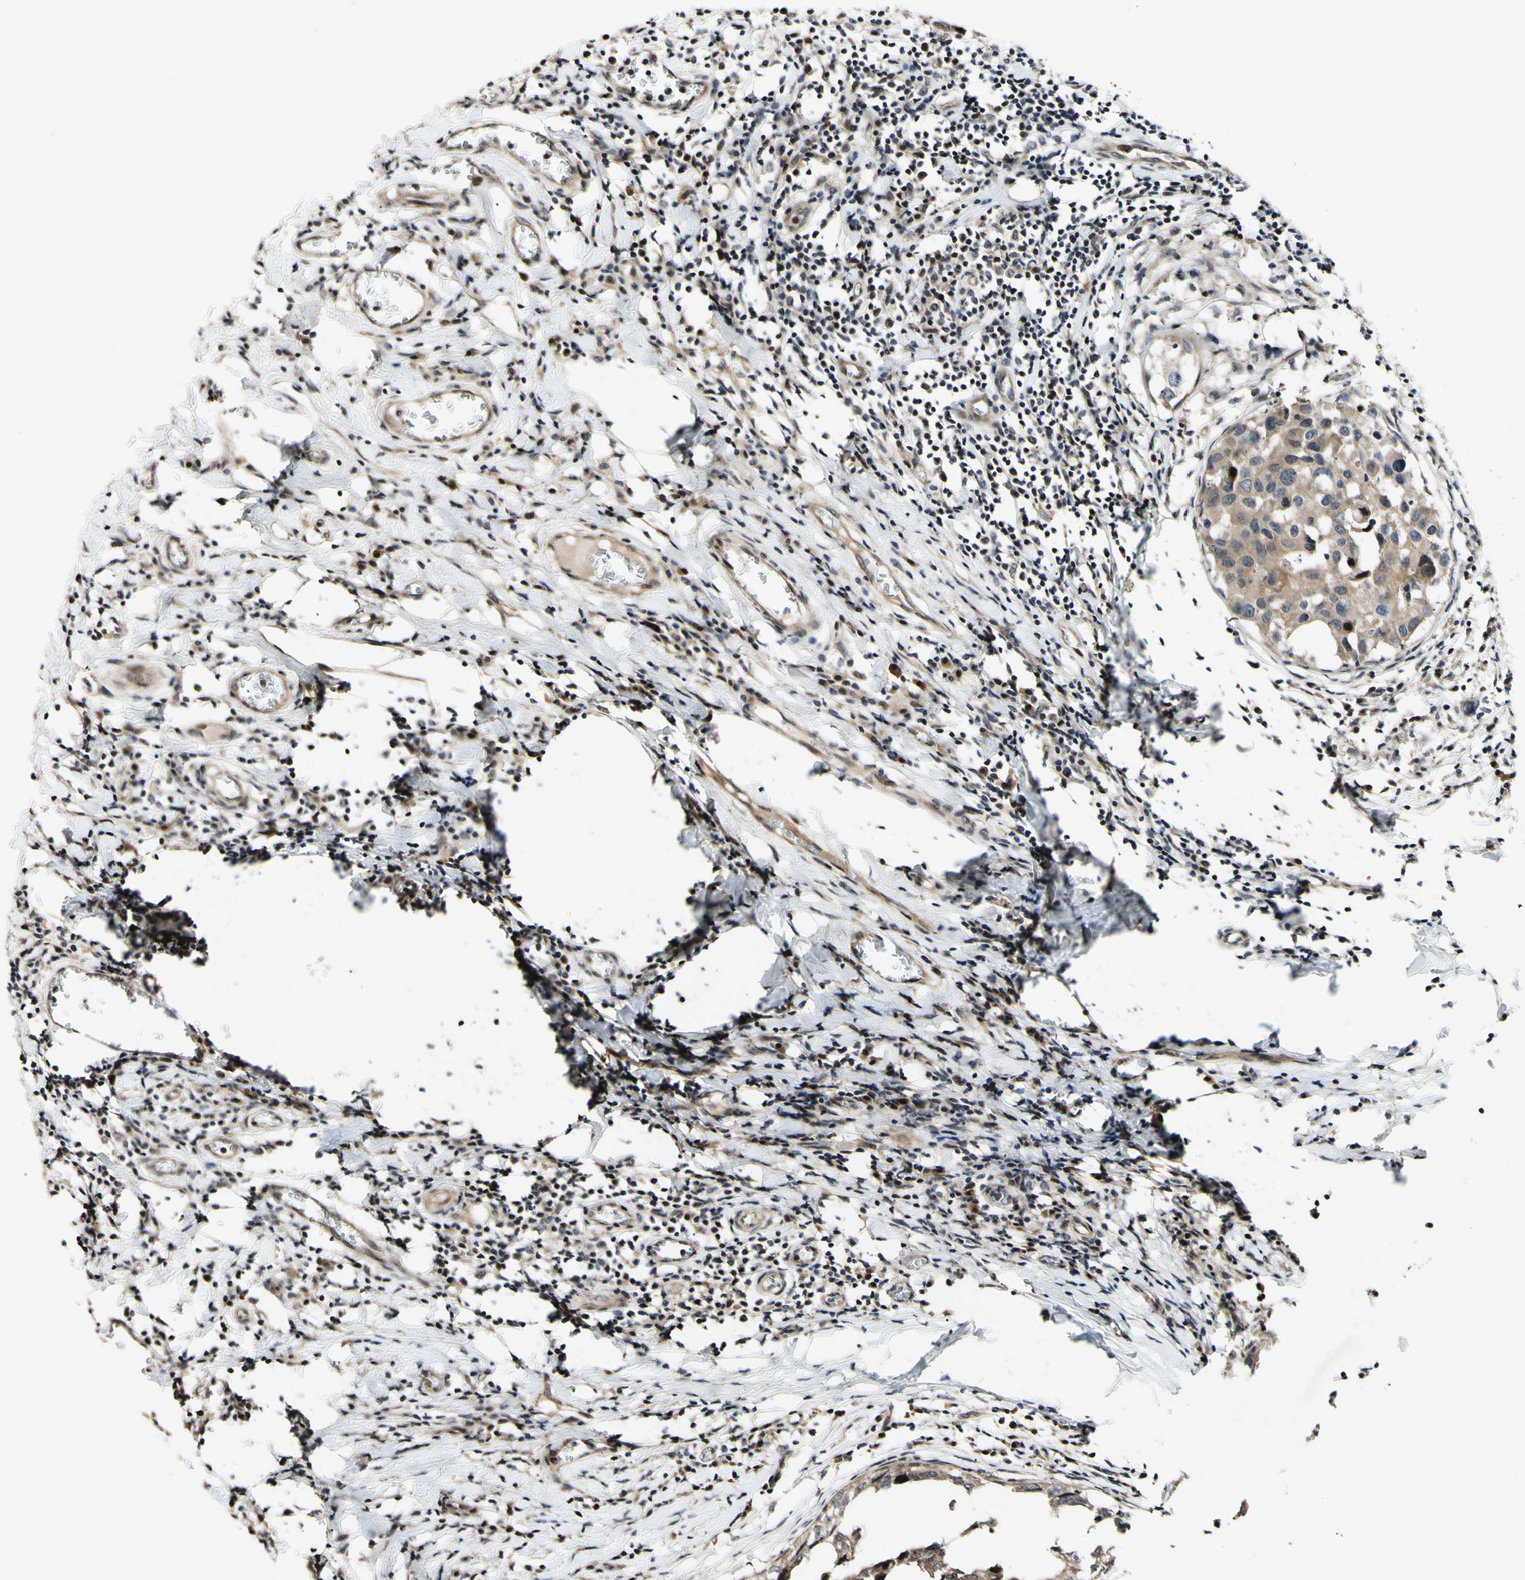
{"staining": {"intensity": "moderate", "quantity": ">75%", "location": "cytoplasmic/membranous"}, "tissue": "breast cancer", "cell_type": "Tumor cells", "image_type": "cancer", "snomed": [{"axis": "morphology", "description": "Duct carcinoma"}, {"axis": "topography", "description": "Breast"}], "caption": "Immunohistochemical staining of breast infiltrating ductal carcinoma demonstrates medium levels of moderate cytoplasmic/membranous protein staining in approximately >75% of tumor cells.", "gene": "CSNK1E", "patient": {"sex": "female", "age": 27}}